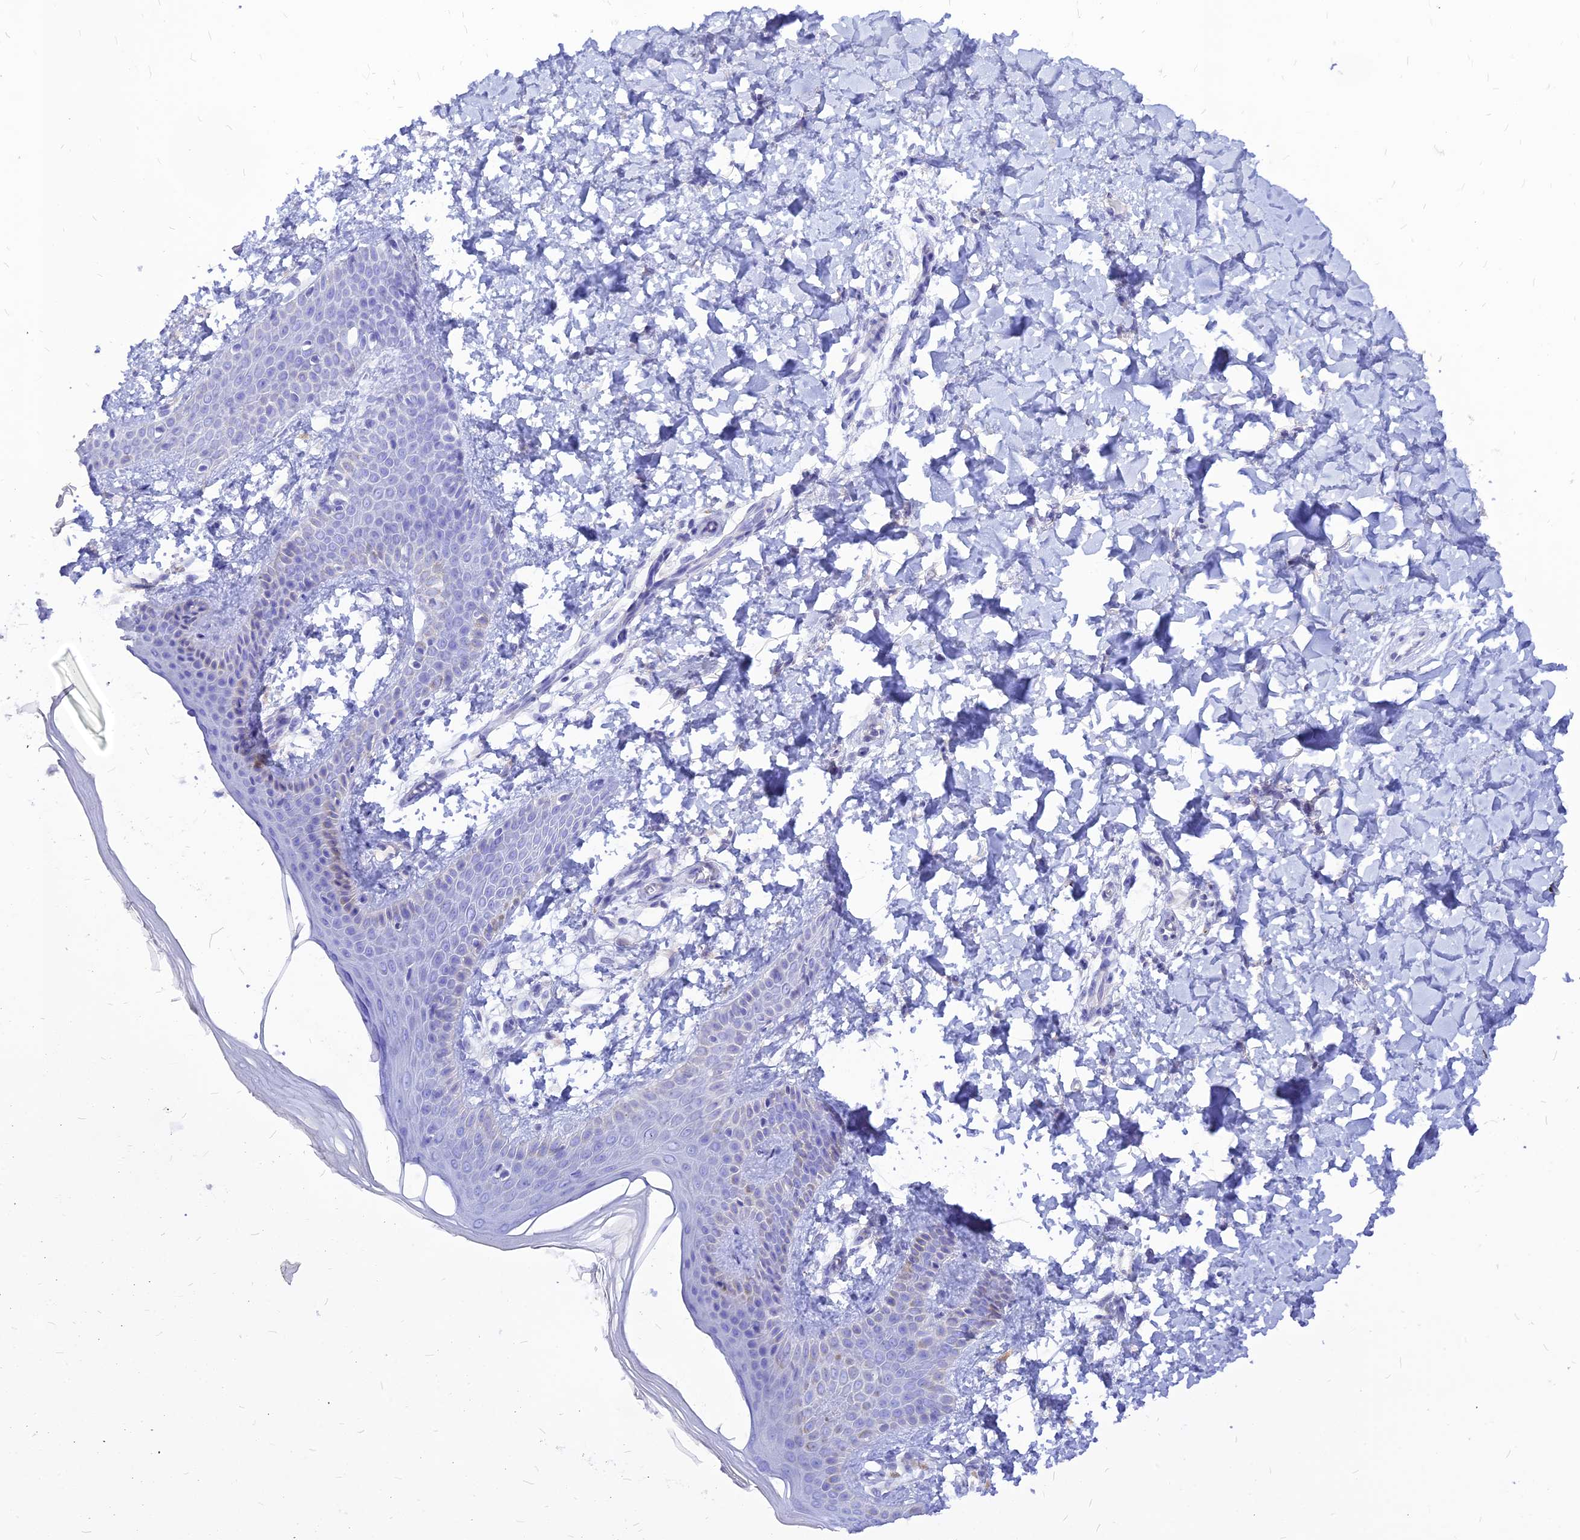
{"staining": {"intensity": "negative", "quantity": "none", "location": "none"}, "tissue": "skin", "cell_type": "Fibroblasts", "image_type": "normal", "snomed": [{"axis": "morphology", "description": "Normal tissue, NOS"}, {"axis": "topography", "description": "Skin"}], "caption": "The micrograph displays no significant staining in fibroblasts of skin. (Brightfield microscopy of DAB immunohistochemistry (IHC) at high magnification).", "gene": "CZIB", "patient": {"sex": "male", "age": 36}}